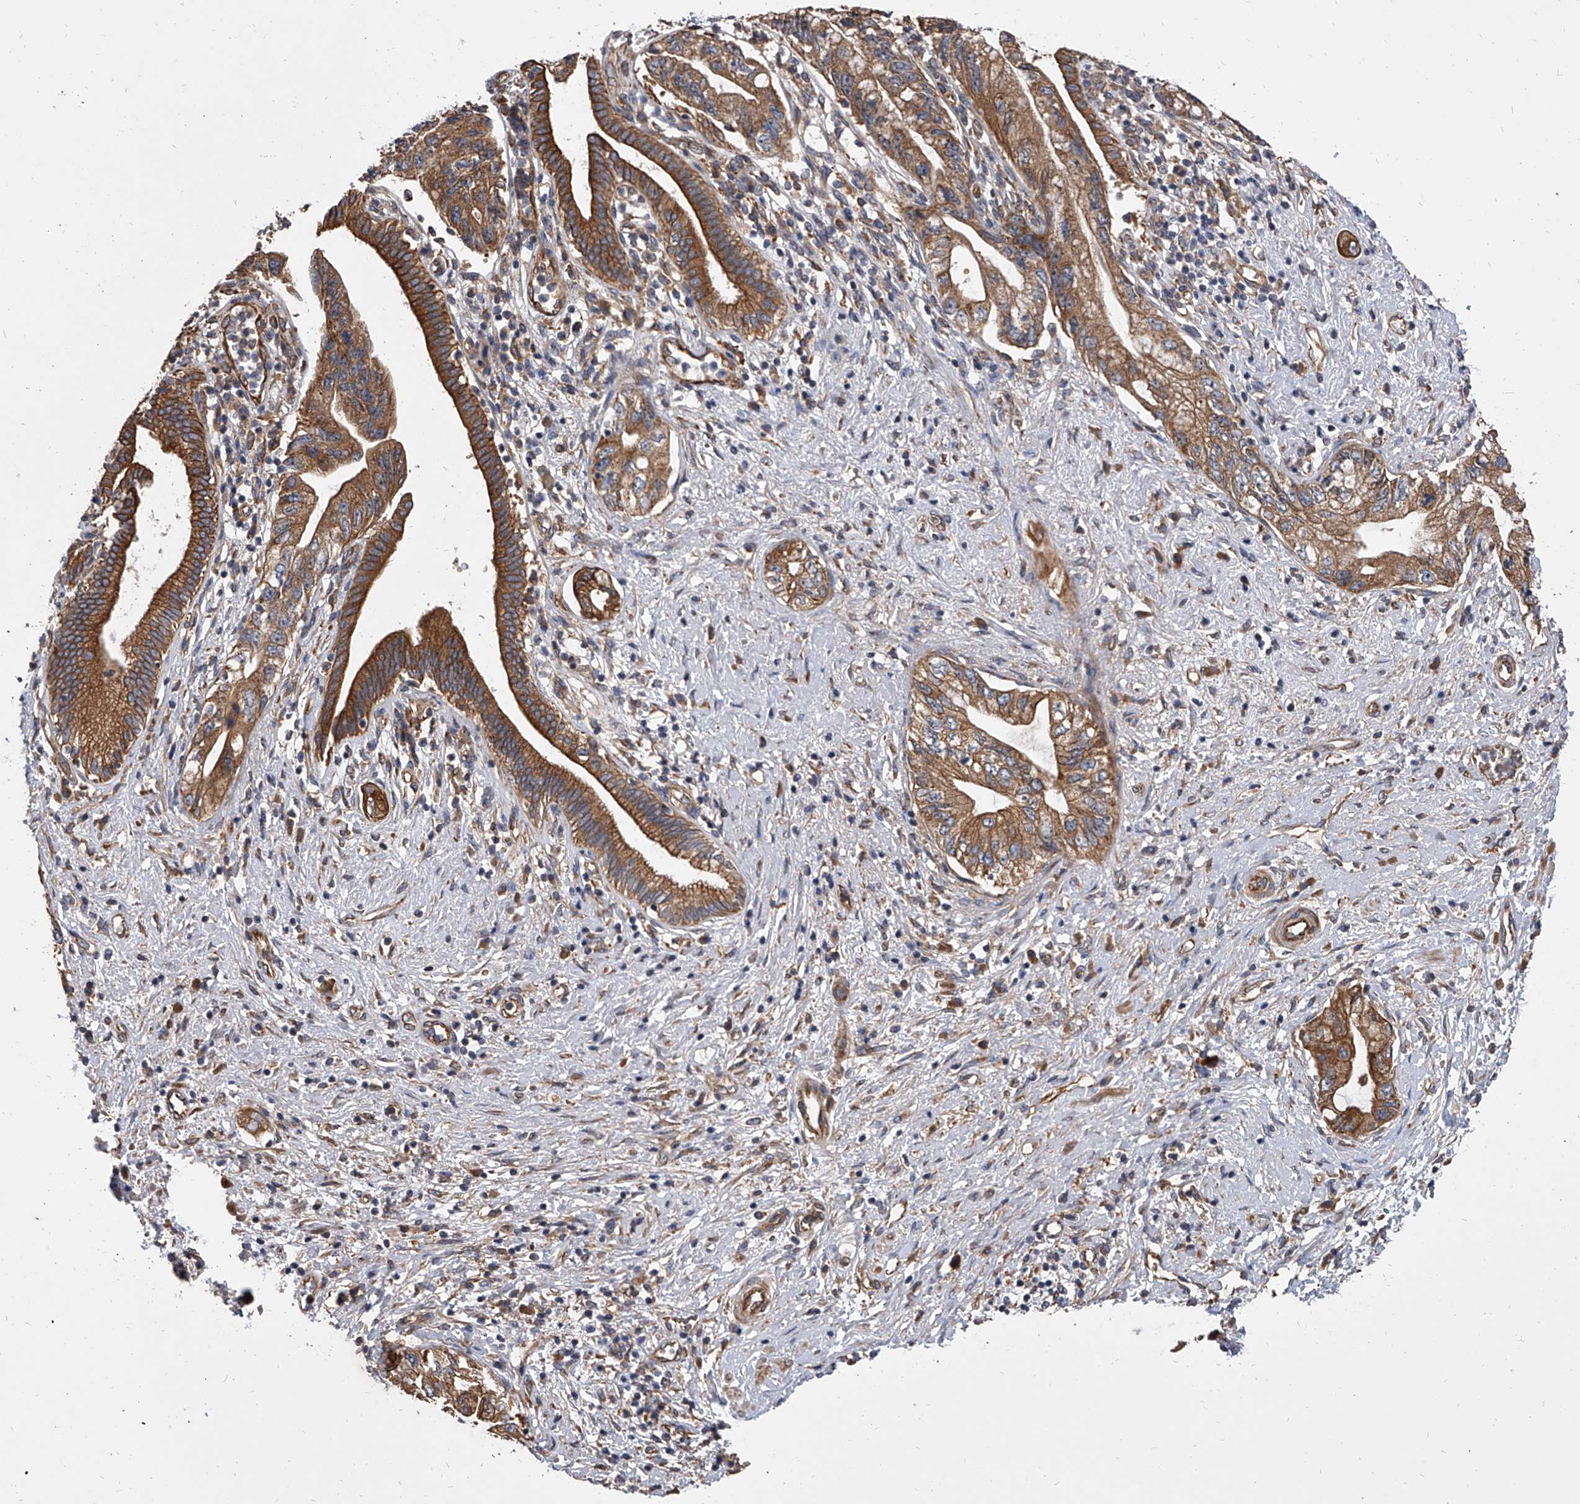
{"staining": {"intensity": "moderate", "quantity": ">75%", "location": "cytoplasmic/membranous"}, "tissue": "pancreatic cancer", "cell_type": "Tumor cells", "image_type": "cancer", "snomed": [{"axis": "morphology", "description": "Adenocarcinoma, NOS"}, {"axis": "topography", "description": "Pancreas"}], "caption": "A medium amount of moderate cytoplasmic/membranous expression is seen in about >75% of tumor cells in adenocarcinoma (pancreatic) tissue.", "gene": "EXOC4", "patient": {"sex": "female", "age": 73}}